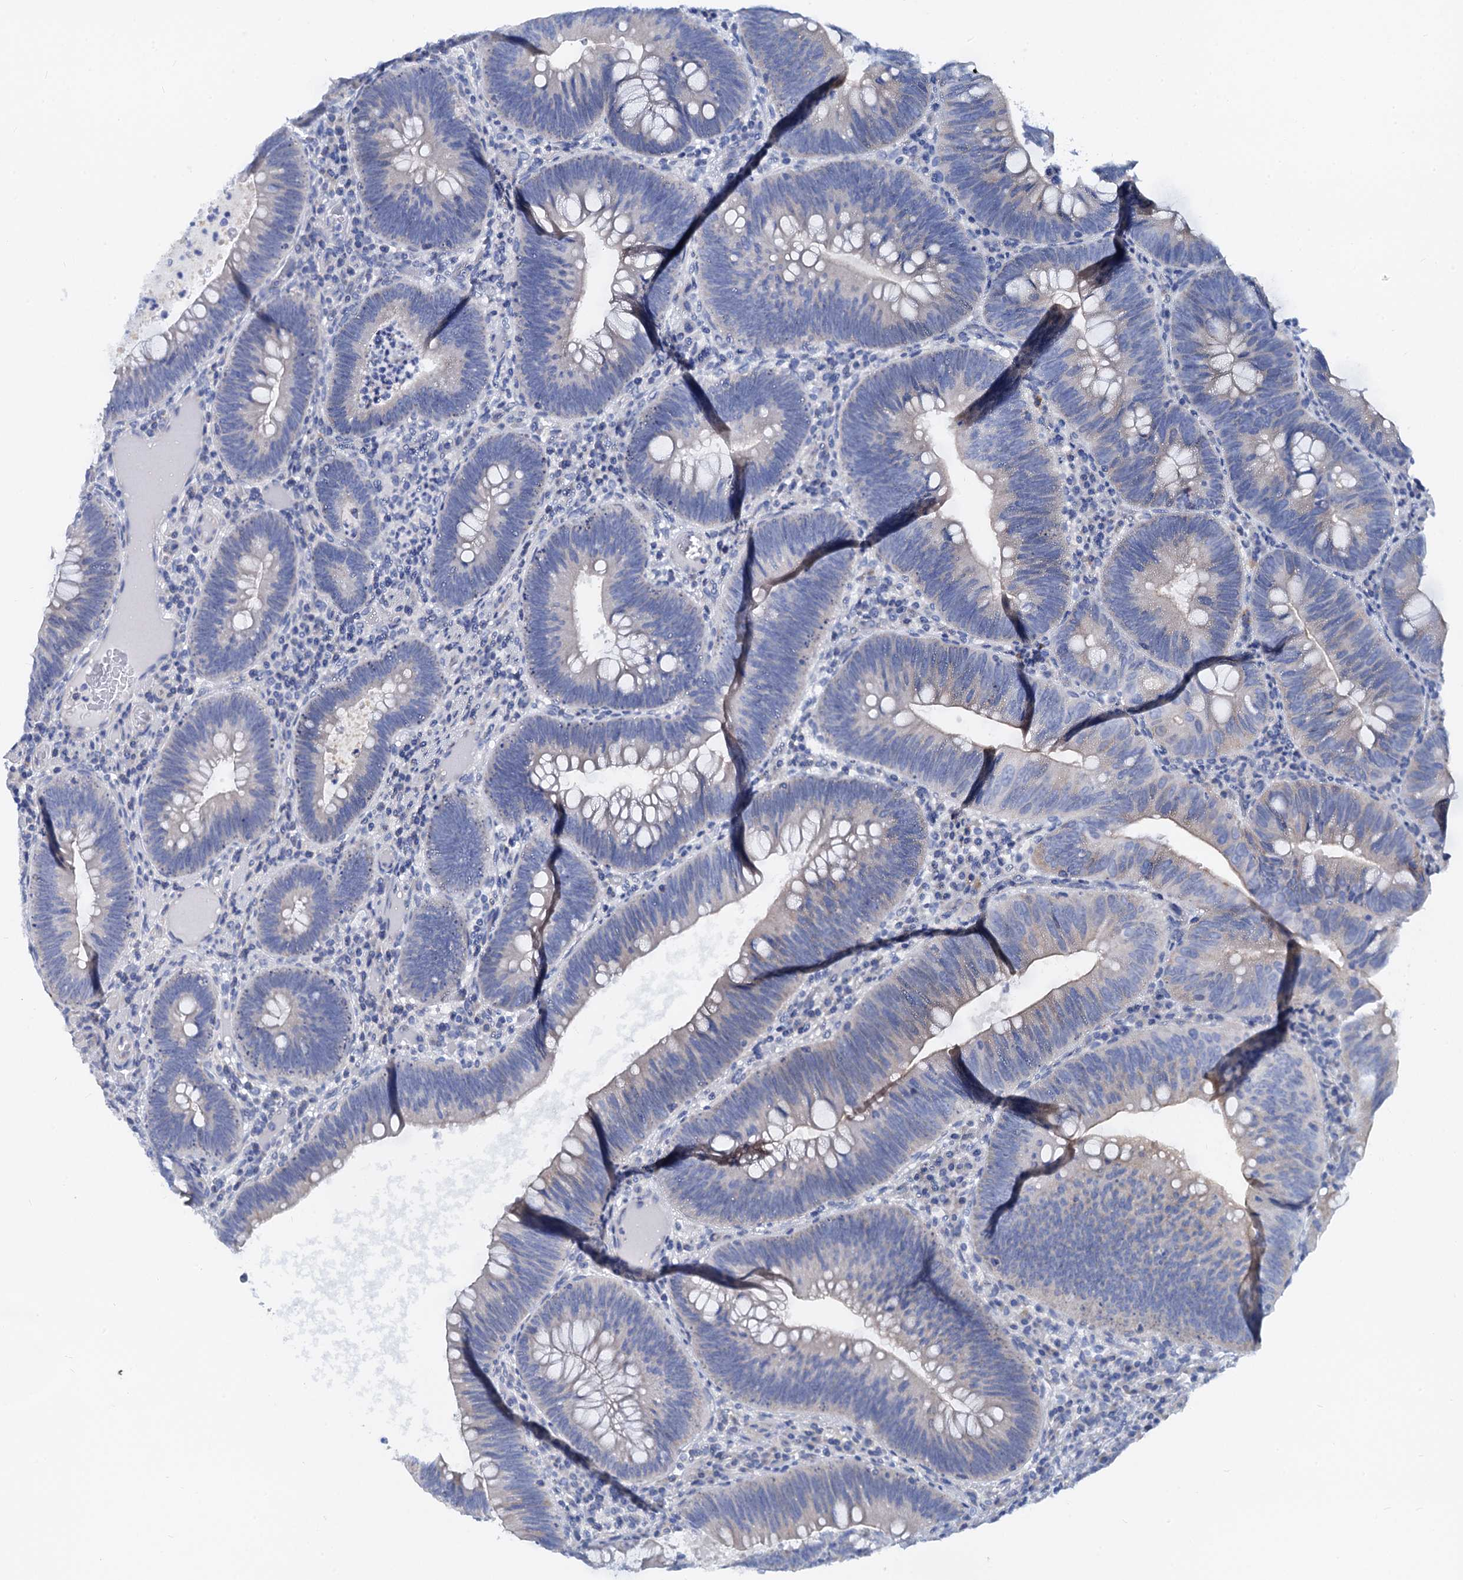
{"staining": {"intensity": "negative", "quantity": "none", "location": "none"}, "tissue": "colorectal cancer", "cell_type": "Tumor cells", "image_type": "cancer", "snomed": [{"axis": "morphology", "description": "Adenocarcinoma, NOS"}, {"axis": "topography", "description": "Rectum"}], "caption": "Micrograph shows no protein positivity in tumor cells of colorectal cancer (adenocarcinoma) tissue.", "gene": "RBP3", "patient": {"sex": "female", "age": 75}}